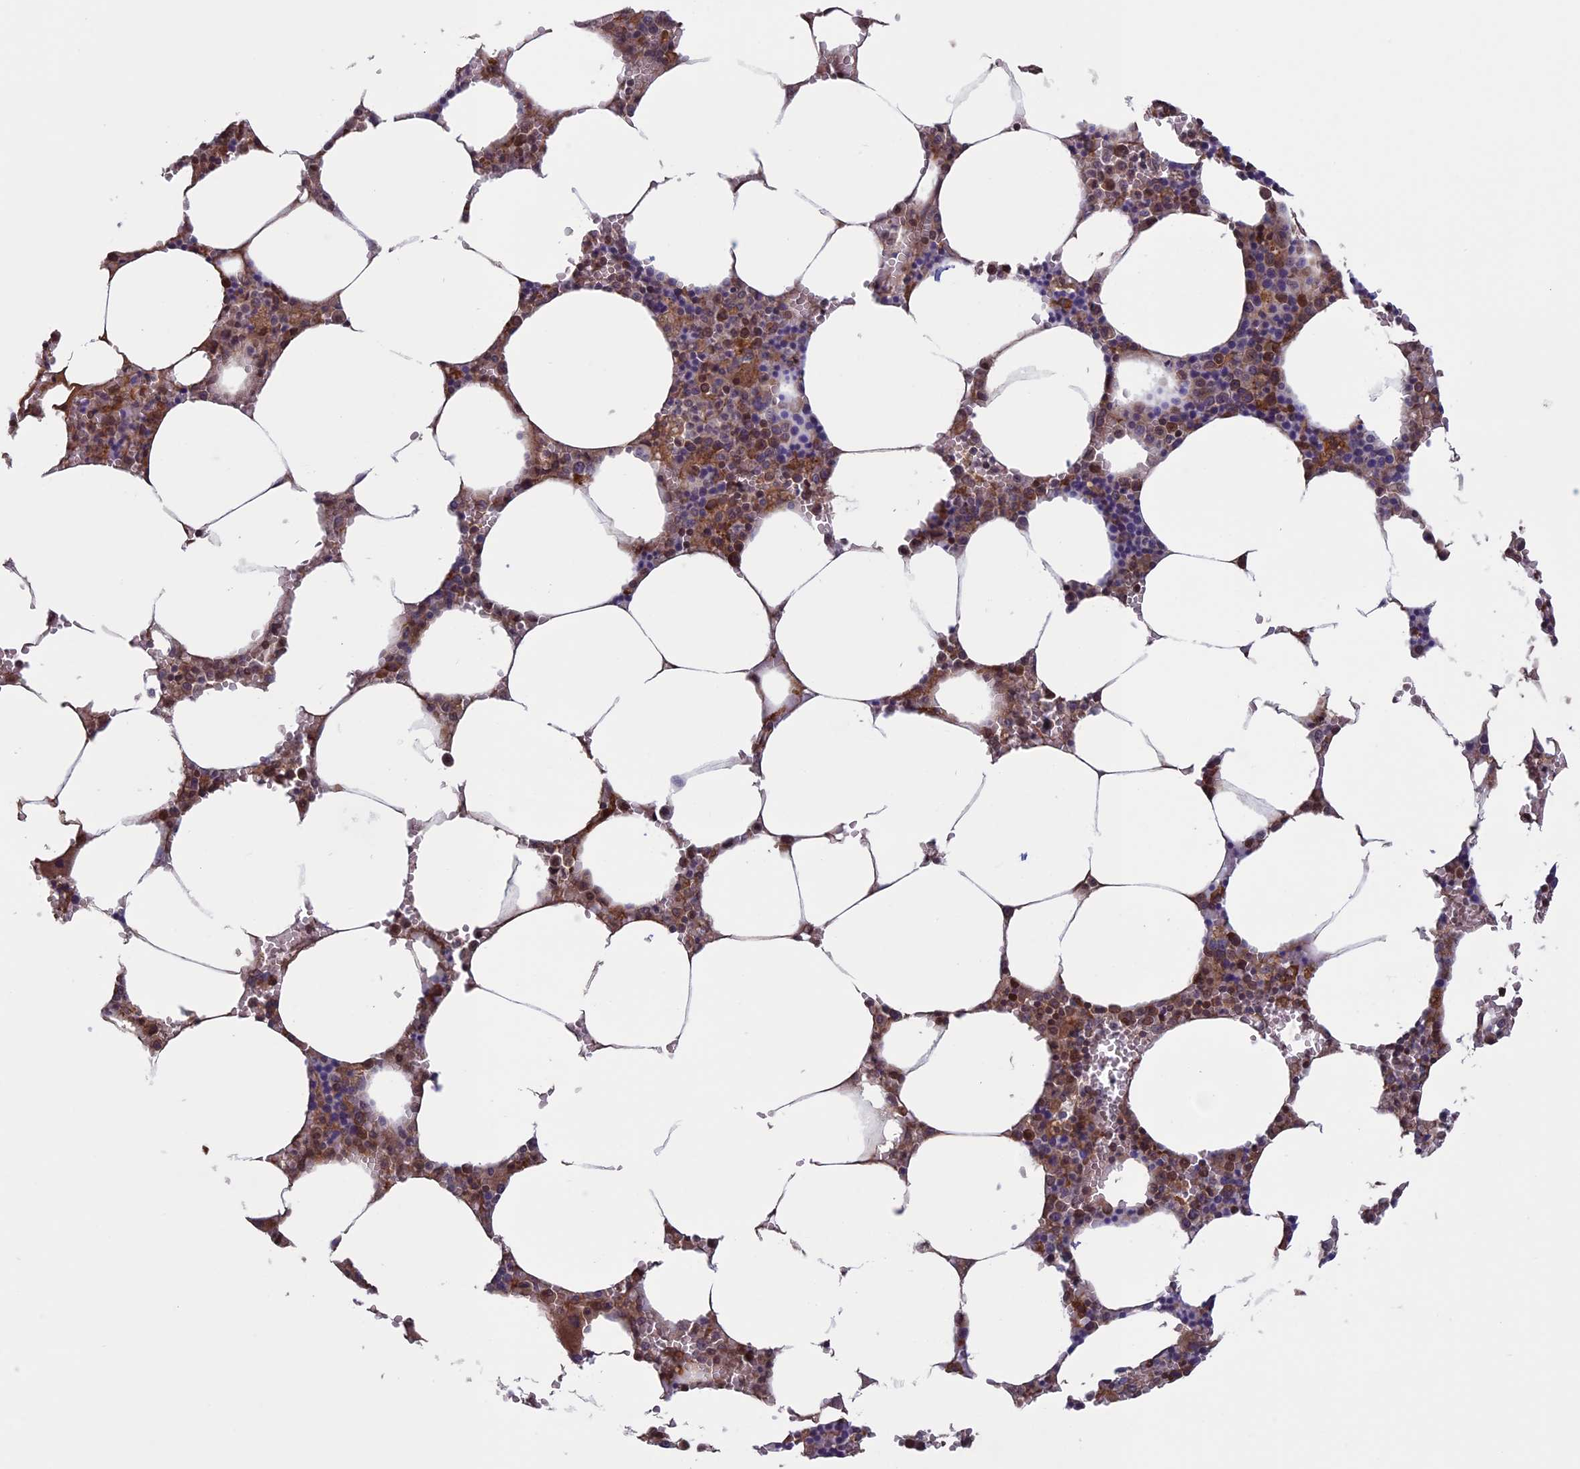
{"staining": {"intensity": "moderate", "quantity": "25%-75%", "location": "cytoplasmic/membranous"}, "tissue": "bone marrow", "cell_type": "Hematopoietic cells", "image_type": "normal", "snomed": [{"axis": "morphology", "description": "Normal tissue, NOS"}, {"axis": "topography", "description": "Bone marrow"}], "caption": "Protein staining displays moderate cytoplasmic/membranous positivity in approximately 25%-75% of hematopoietic cells in normal bone marrow.", "gene": "FADS1", "patient": {"sex": "male", "age": 70}}